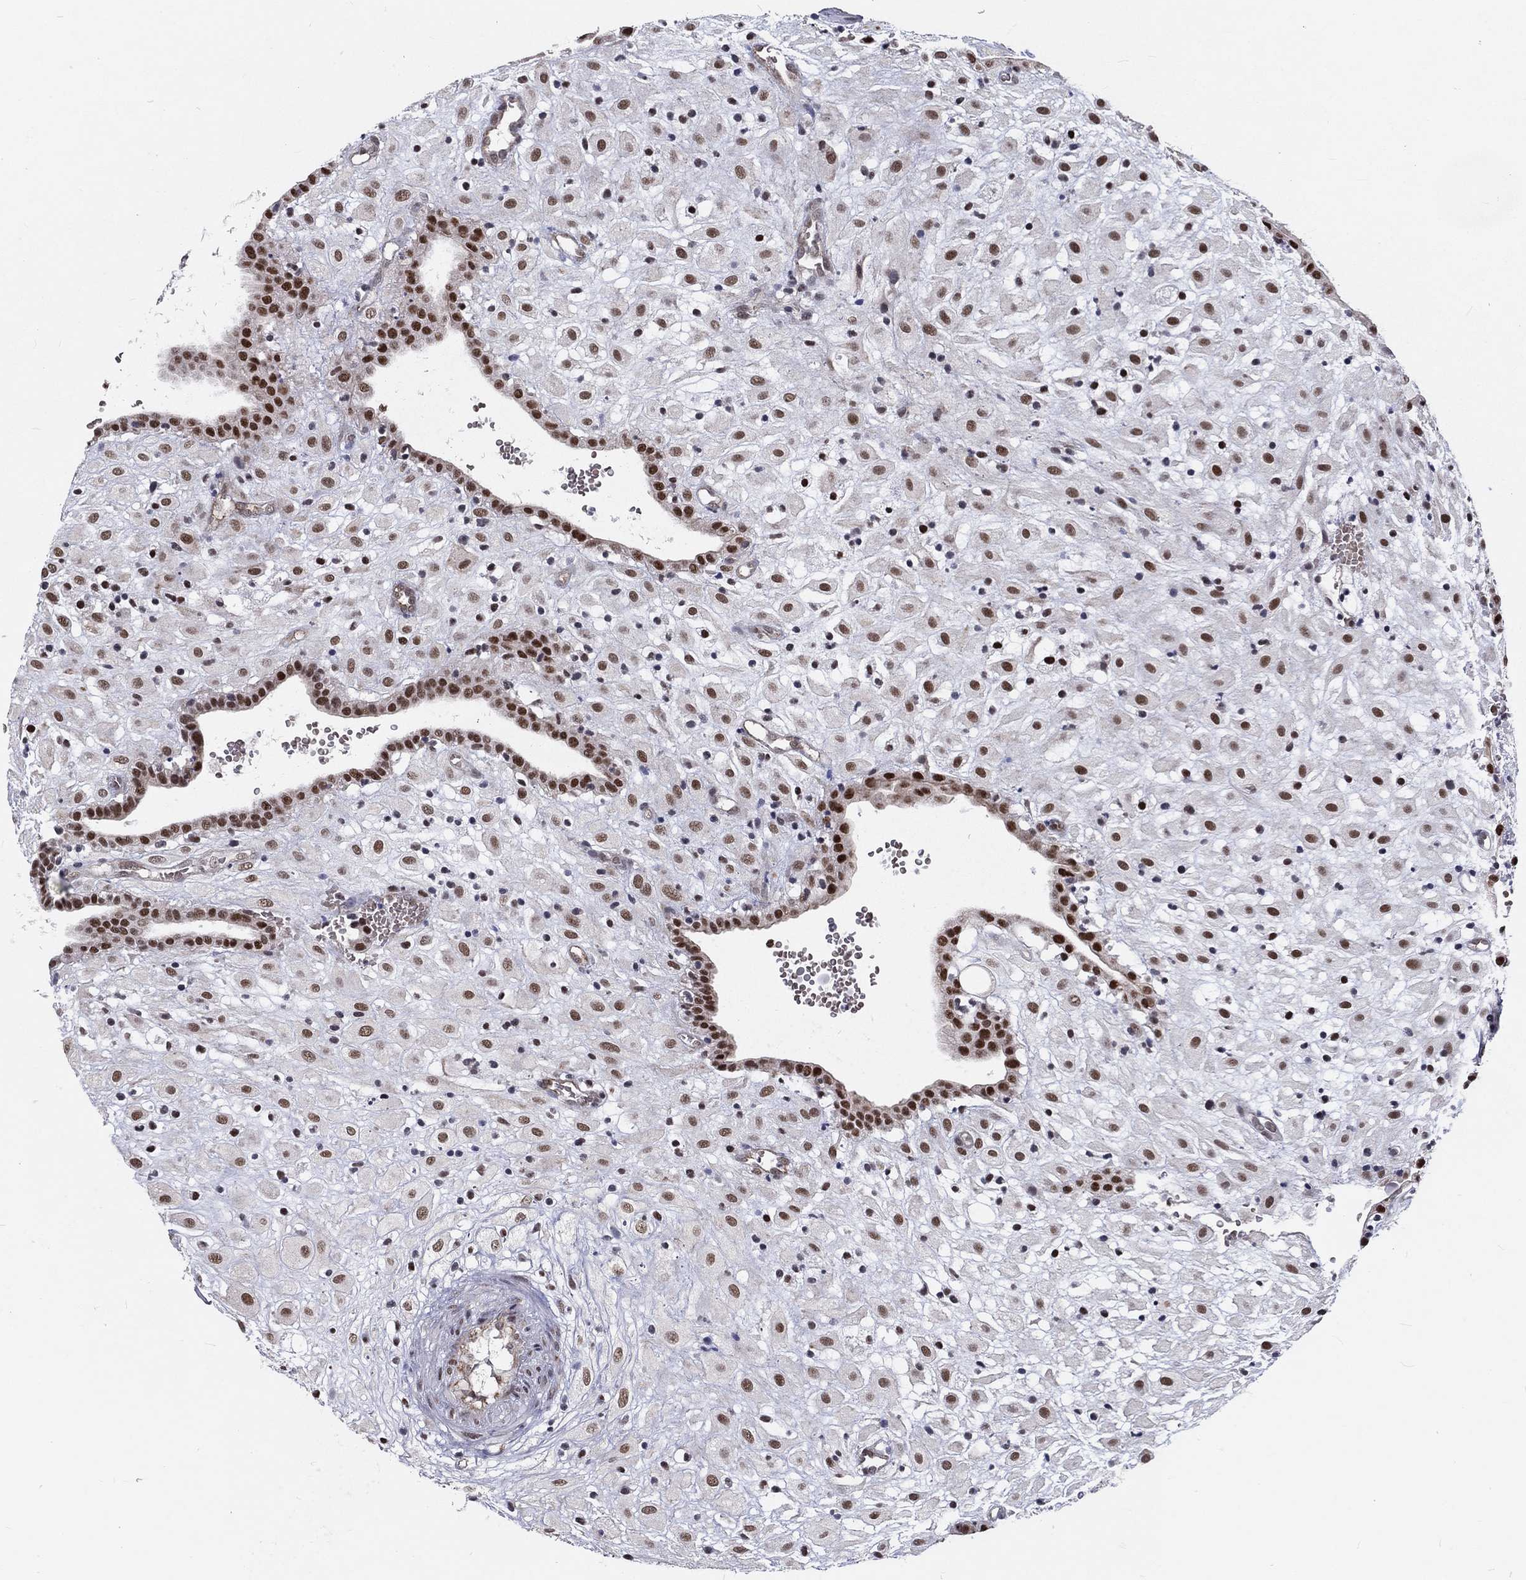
{"staining": {"intensity": "strong", "quantity": "25%-75%", "location": "nuclear"}, "tissue": "placenta", "cell_type": "Decidual cells", "image_type": "normal", "snomed": [{"axis": "morphology", "description": "Normal tissue, NOS"}, {"axis": "topography", "description": "Placenta"}], "caption": "Human placenta stained for a protein (brown) shows strong nuclear positive positivity in about 25%-75% of decidual cells.", "gene": "ZBED1", "patient": {"sex": "female", "age": 24}}